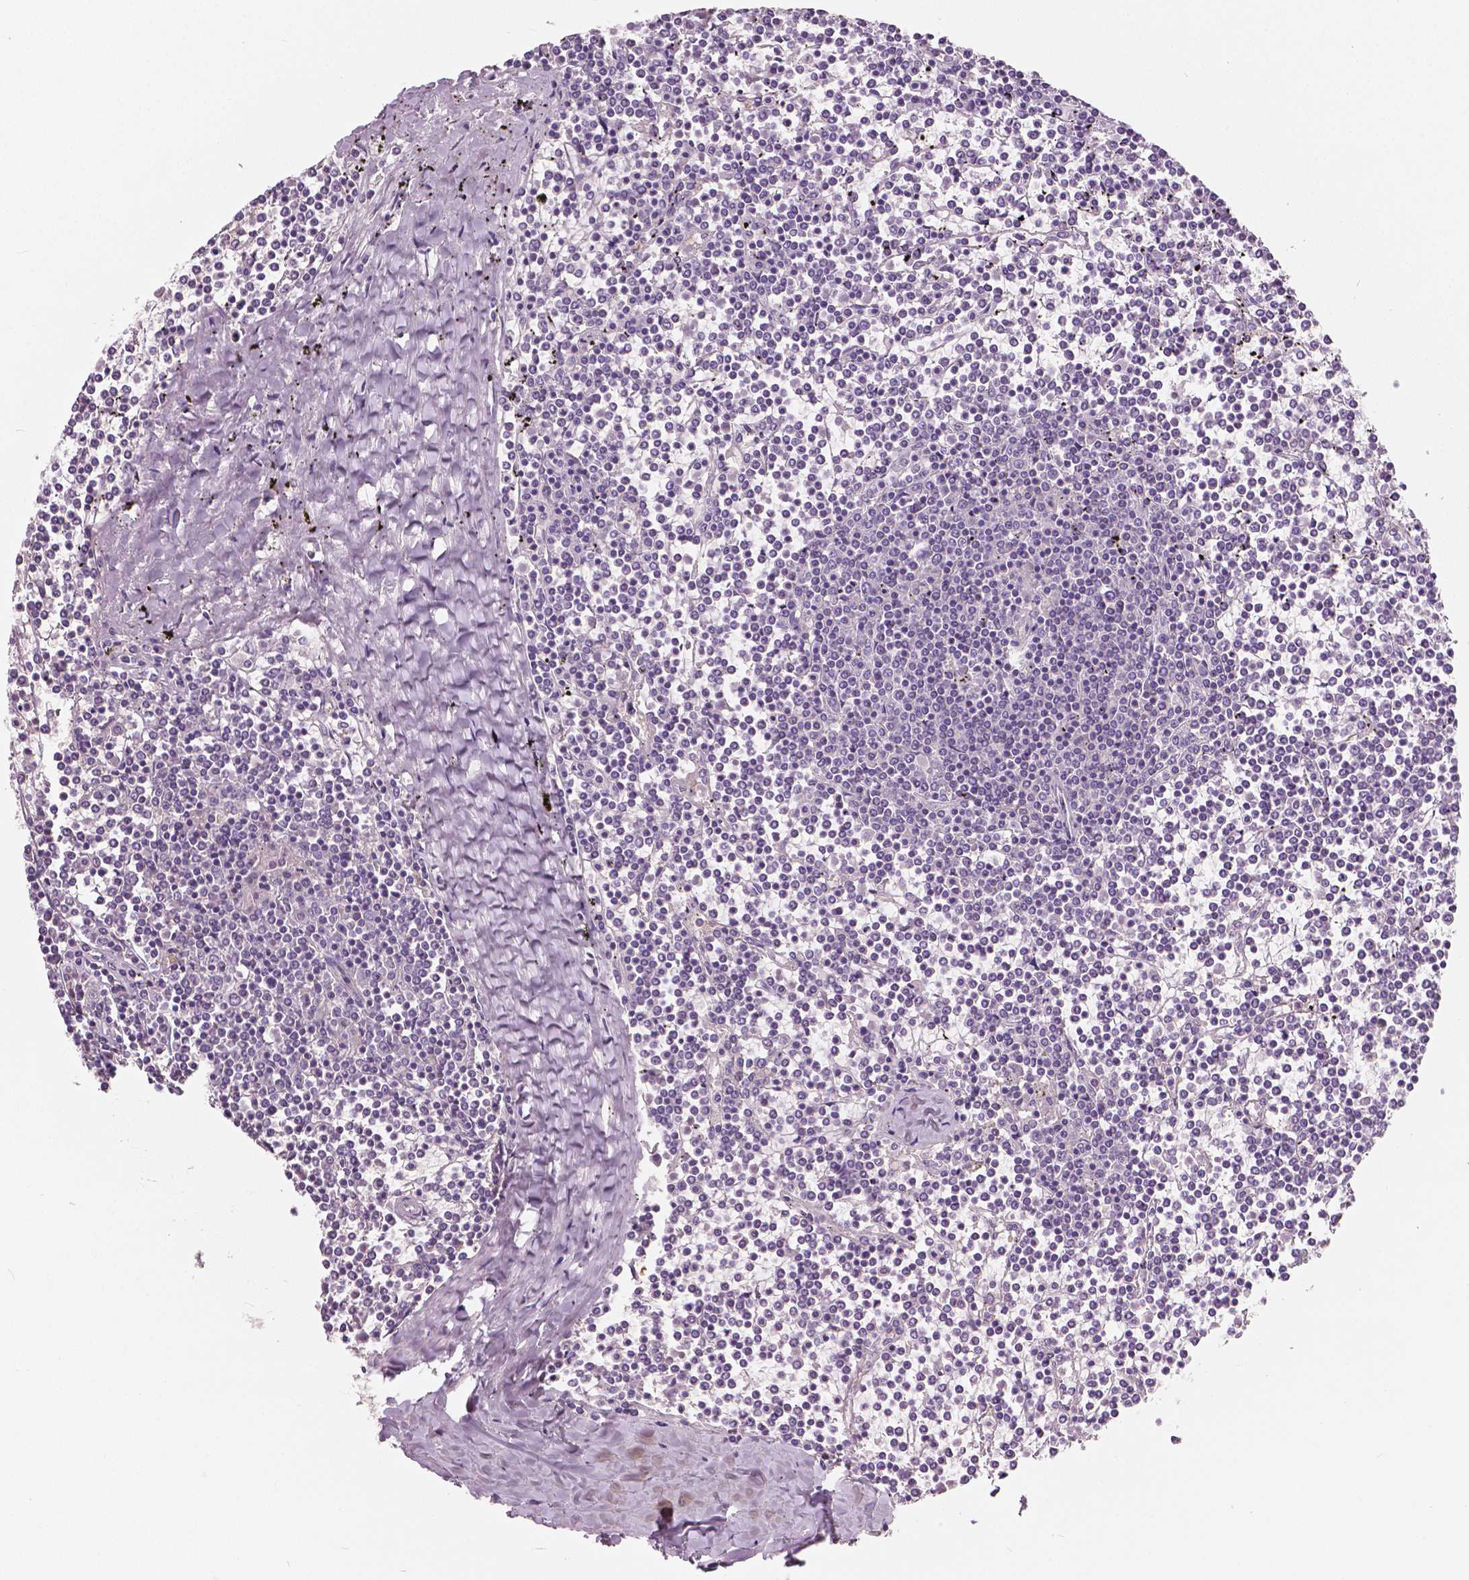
{"staining": {"intensity": "negative", "quantity": "none", "location": "none"}, "tissue": "lymphoma", "cell_type": "Tumor cells", "image_type": "cancer", "snomed": [{"axis": "morphology", "description": "Malignant lymphoma, non-Hodgkin's type, Low grade"}, {"axis": "topography", "description": "Spleen"}], "caption": "Immunohistochemistry of human lymphoma exhibits no positivity in tumor cells. (DAB (3,3'-diaminobenzidine) immunohistochemistry with hematoxylin counter stain).", "gene": "TKFC", "patient": {"sex": "female", "age": 19}}